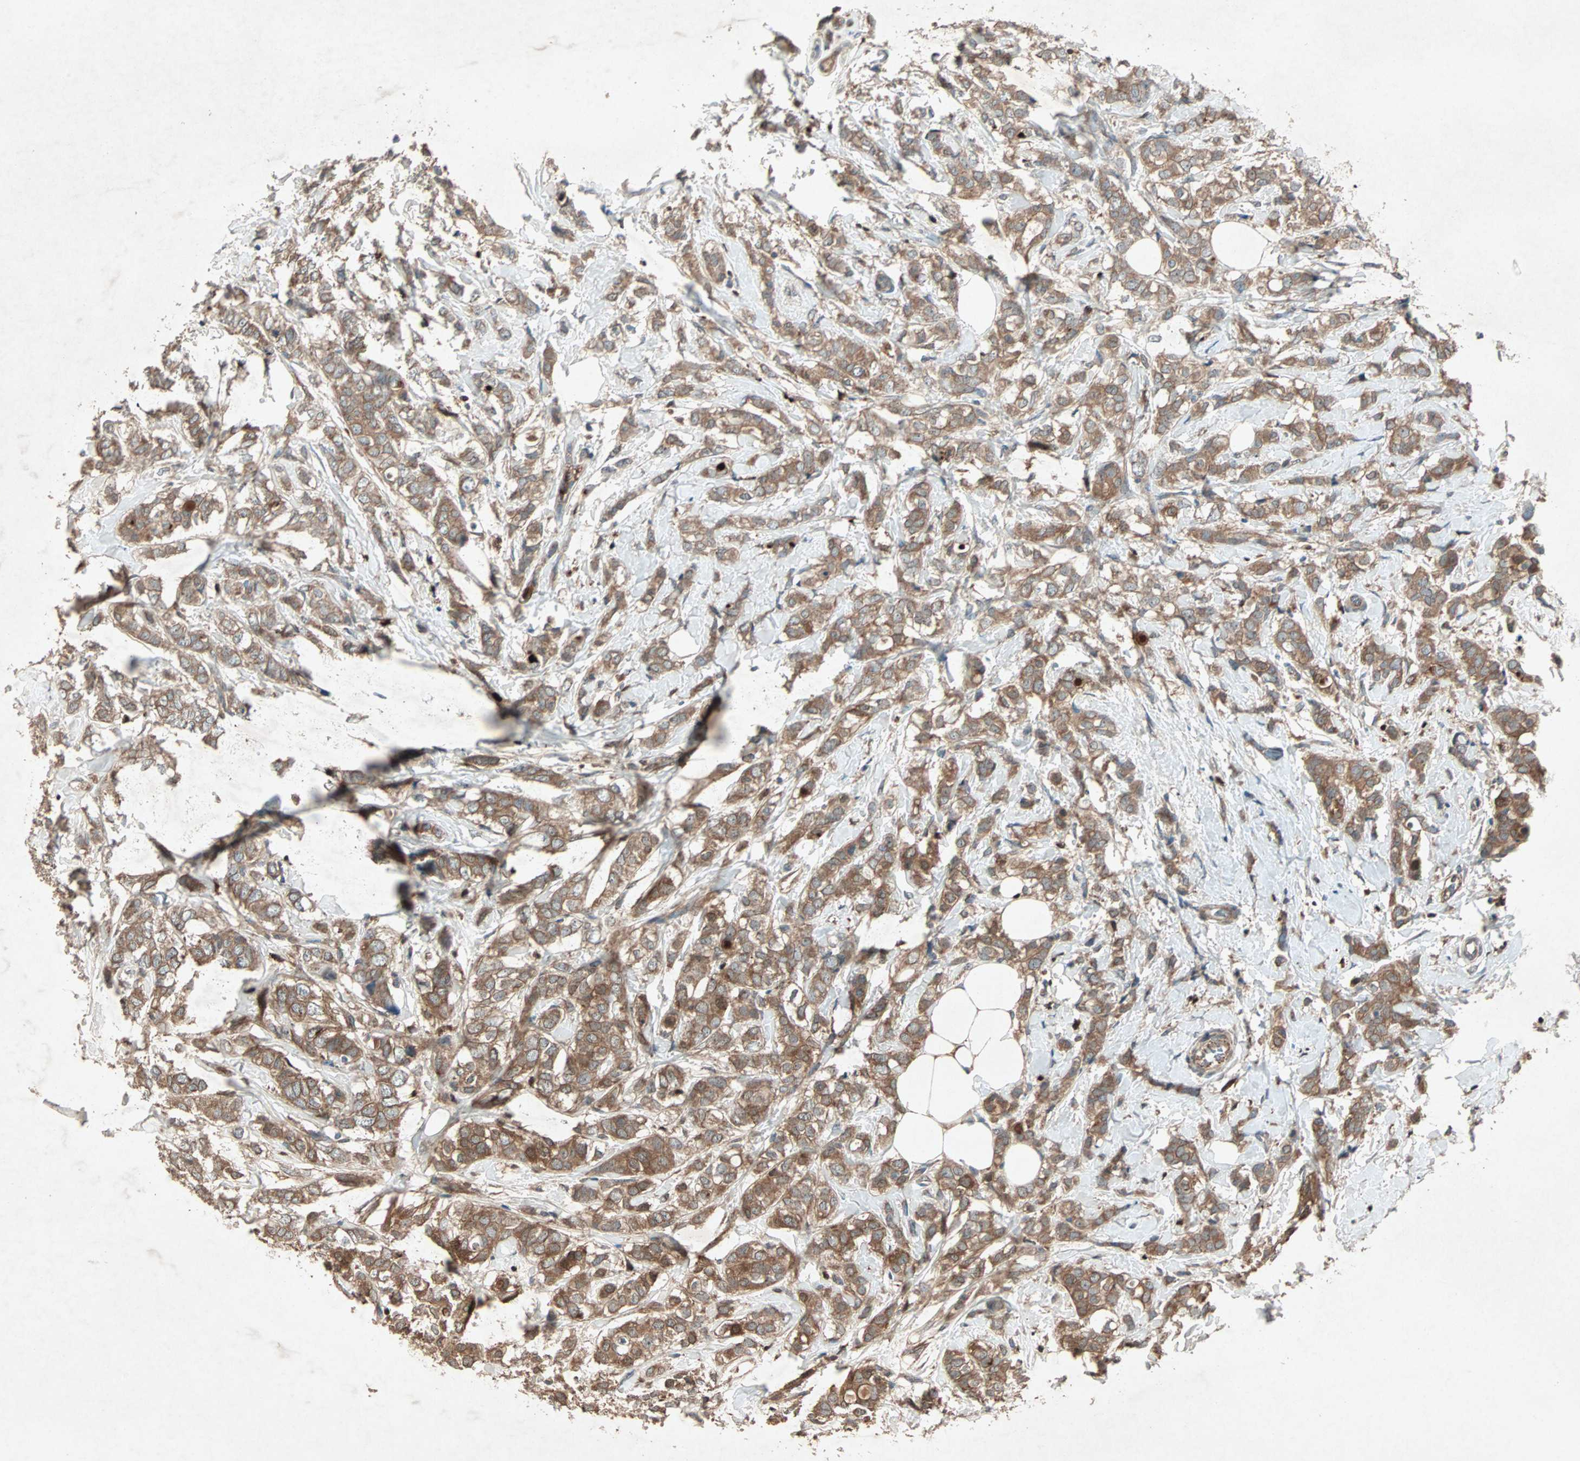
{"staining": {"intensity": "moderate", "quantity": ">75%", "location": "cytoplasmic/membranous"}, "tissue": "breast cancer", "cell_type": "Tumor cells", "image_type": "cancer", "snomed": [{"axis": "morphology", "description": "Lobular carcinoma"}, {"axis": "topography", "description": "Breast"}], "caption": "There is medium levels of moderate cytoplasmic/membranous staining in tumor cells of breast cancer (lobular carcinoma), as demonstrated by immunohistochemical staining (brown color).", "gene": "SDSL", "patient": {"sex": "female", "age": 60}}